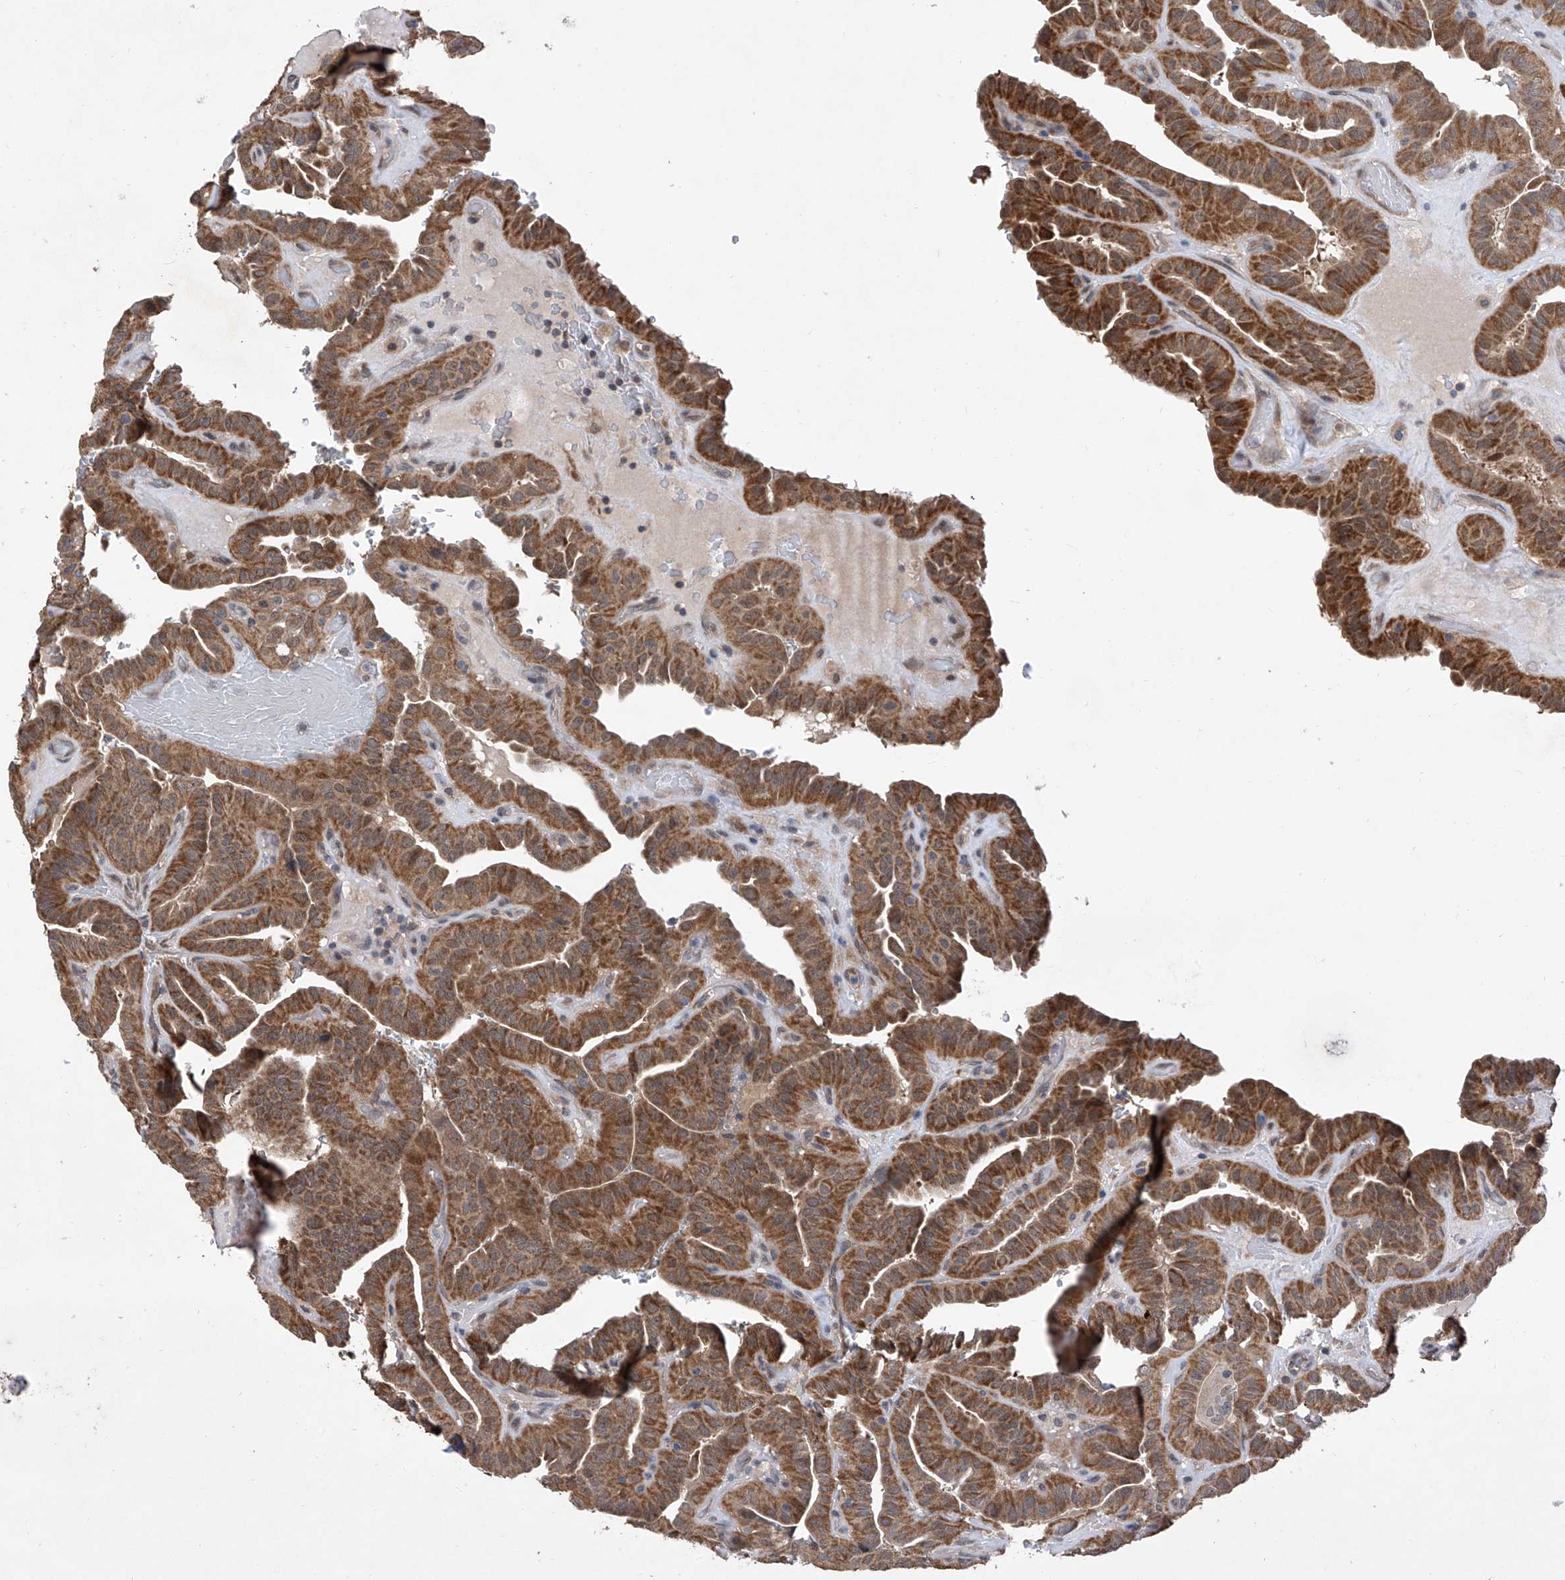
{"staining": {"intensity": "moderate", "quantity": ">75%", "location": "cytoplasmic/membranous"}, "tissue": "thyroid cancer", "cell_type": "Tumor cells", "image_type": "cancer", "snomed": [{"axis": "morphology", "description": "Papillary adenocarcinoma, NOS"}, {"axis": "topography", "description": "Thyroid gland"}], "caption": "Immunohistochemical staining of human thyroid cancer (papillary adenocarcinoma) demonstrates medium levels of moderate cytoplasmic/membranous protein positivity in approximately >75% of tumor cells.", "gene": "USP45", "patient": {"sex": "male", "age": 77}}